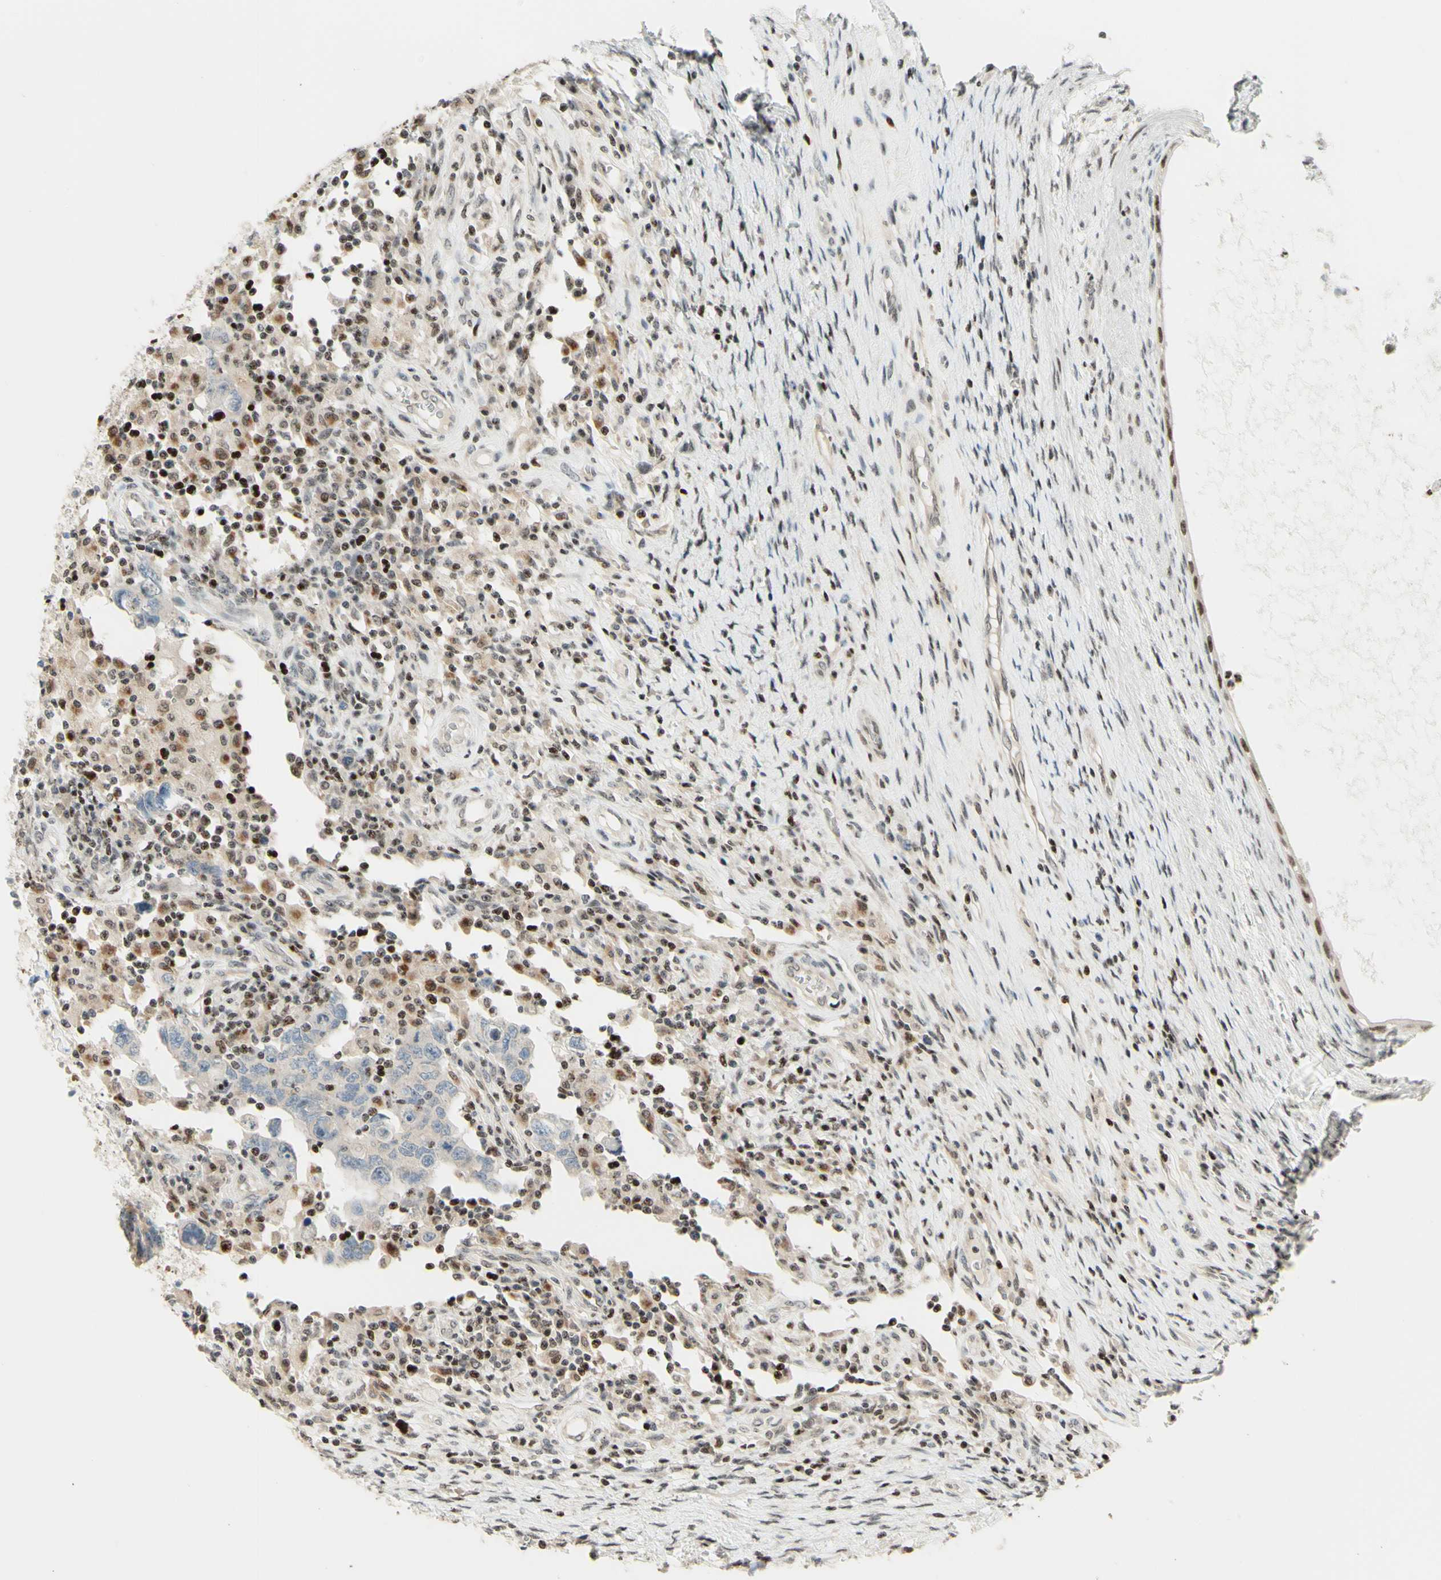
{"staining": {"intensity": "negative", "quantity": "none", "location": "none"}, "tissue": "testis cancer", "cell_type": "Tumor cells", "image_type": "cancer", "snomed": [{"axis": "morphology", "description": "Carcinoma, Embryonal, NOS"}, {"axis": "topography", "description": "Testis"}], "caption": "Human testis embryonal carcinoma stained for a protein using immunohistochemistry shows no staining in tumor cells.", "gene": "CDKL5", "patient": {"sex": "male", "age": 26}}